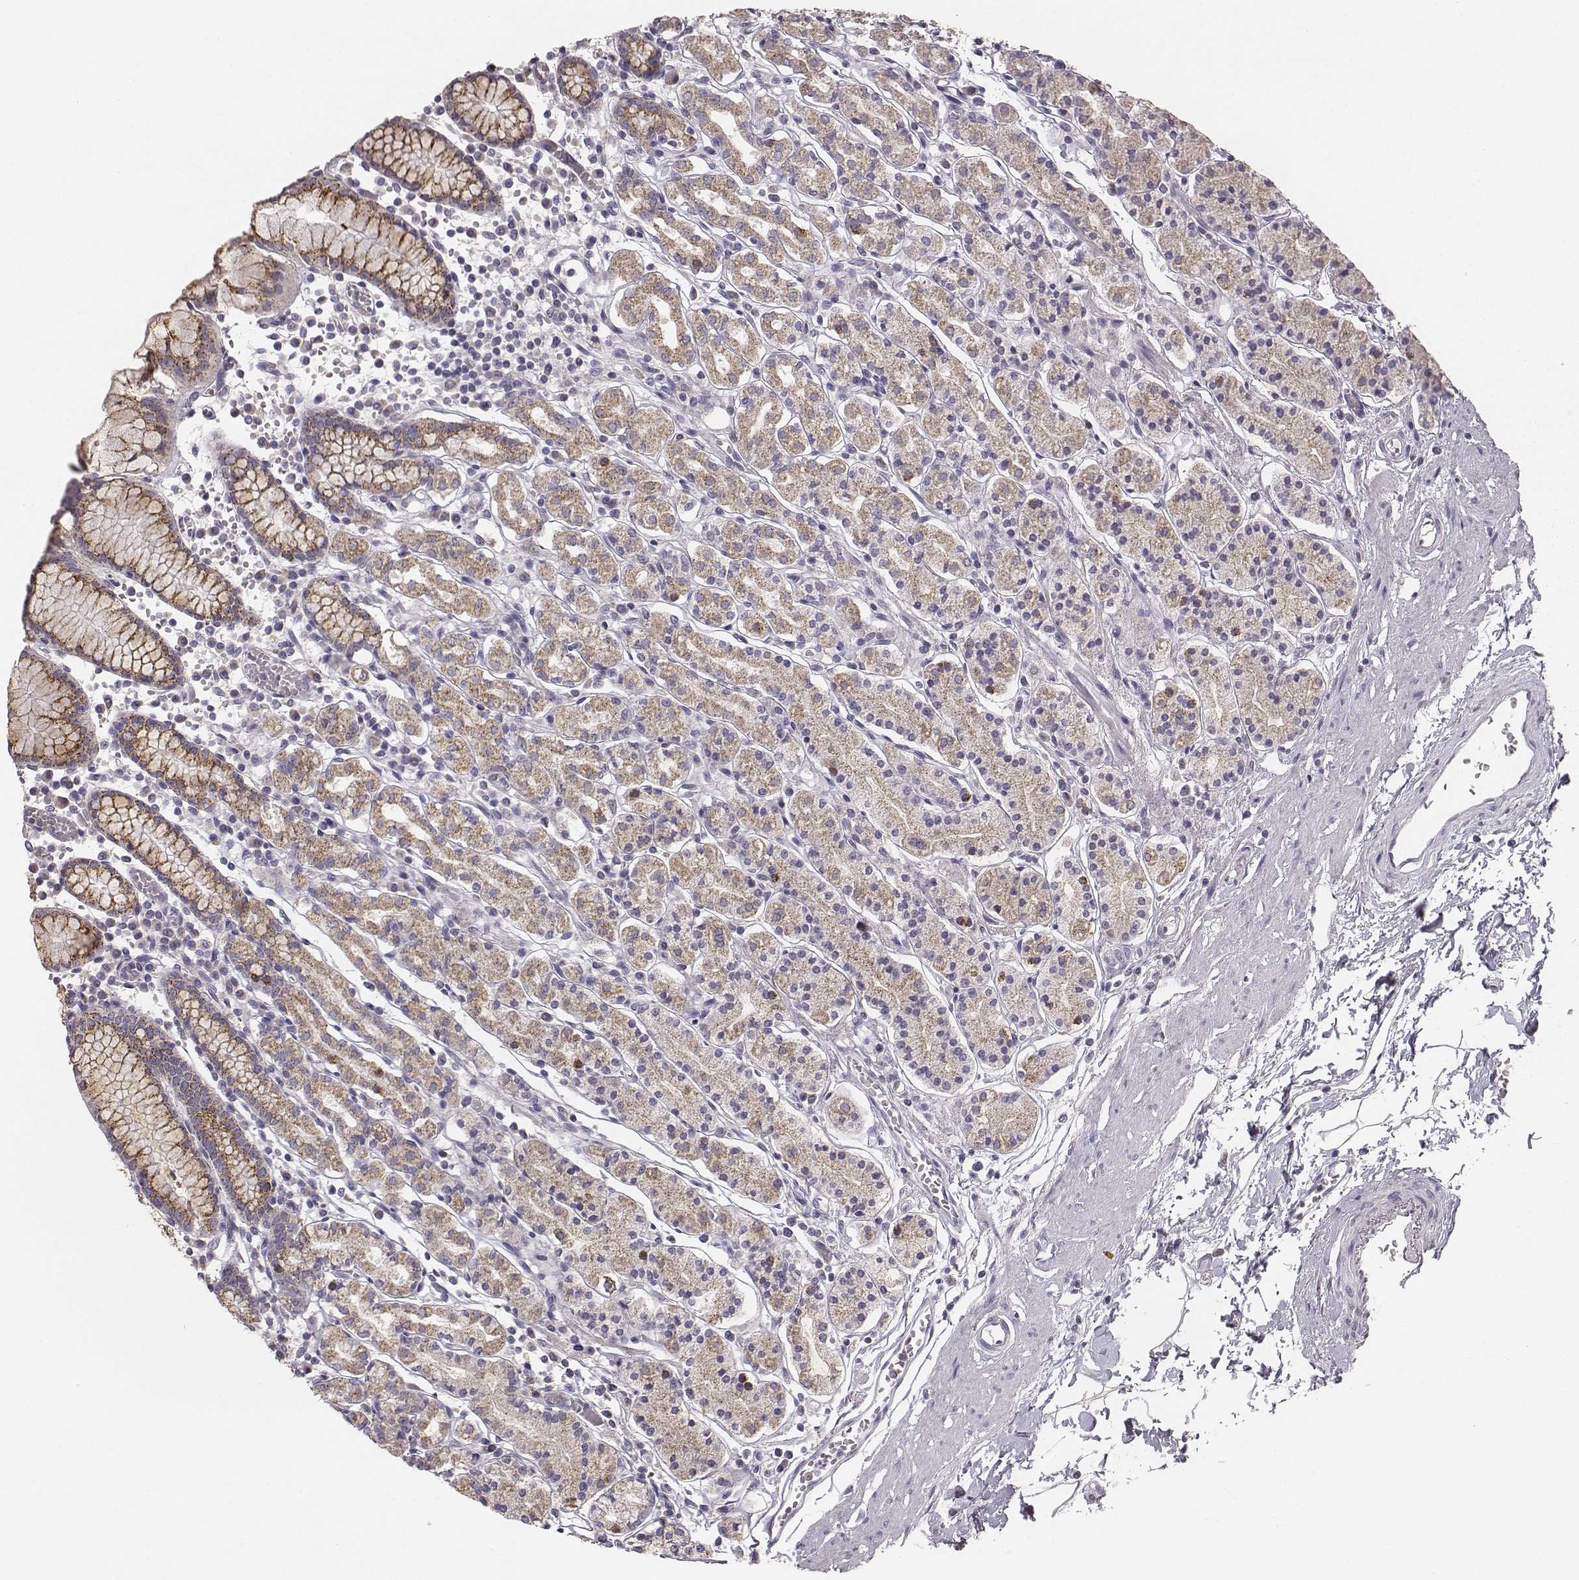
{"staining": {"intensity": "moderate", "quantity": ">75%", "location": "cytoplasmic/membranous"}, "tissue": "stomach", "cell_type": "Glandular cells", "image_type": "normal", "snomed": [{"axis": "morphology", "description": "Normal tissue, NOS"}, {"axis": "topography", "description": "Stomach, upper"}, {"axis": "topography", "description": "Stomach"}], "caption": "High-power microscopy captured an immunohistochemistry (IHC) image of normal stomach, revealing moderate cytoplasmic/membranous staining in approximately >75% of glandular cells.", "gene": "ABCD3", "patient": {"sex": "male", "age": 62}}